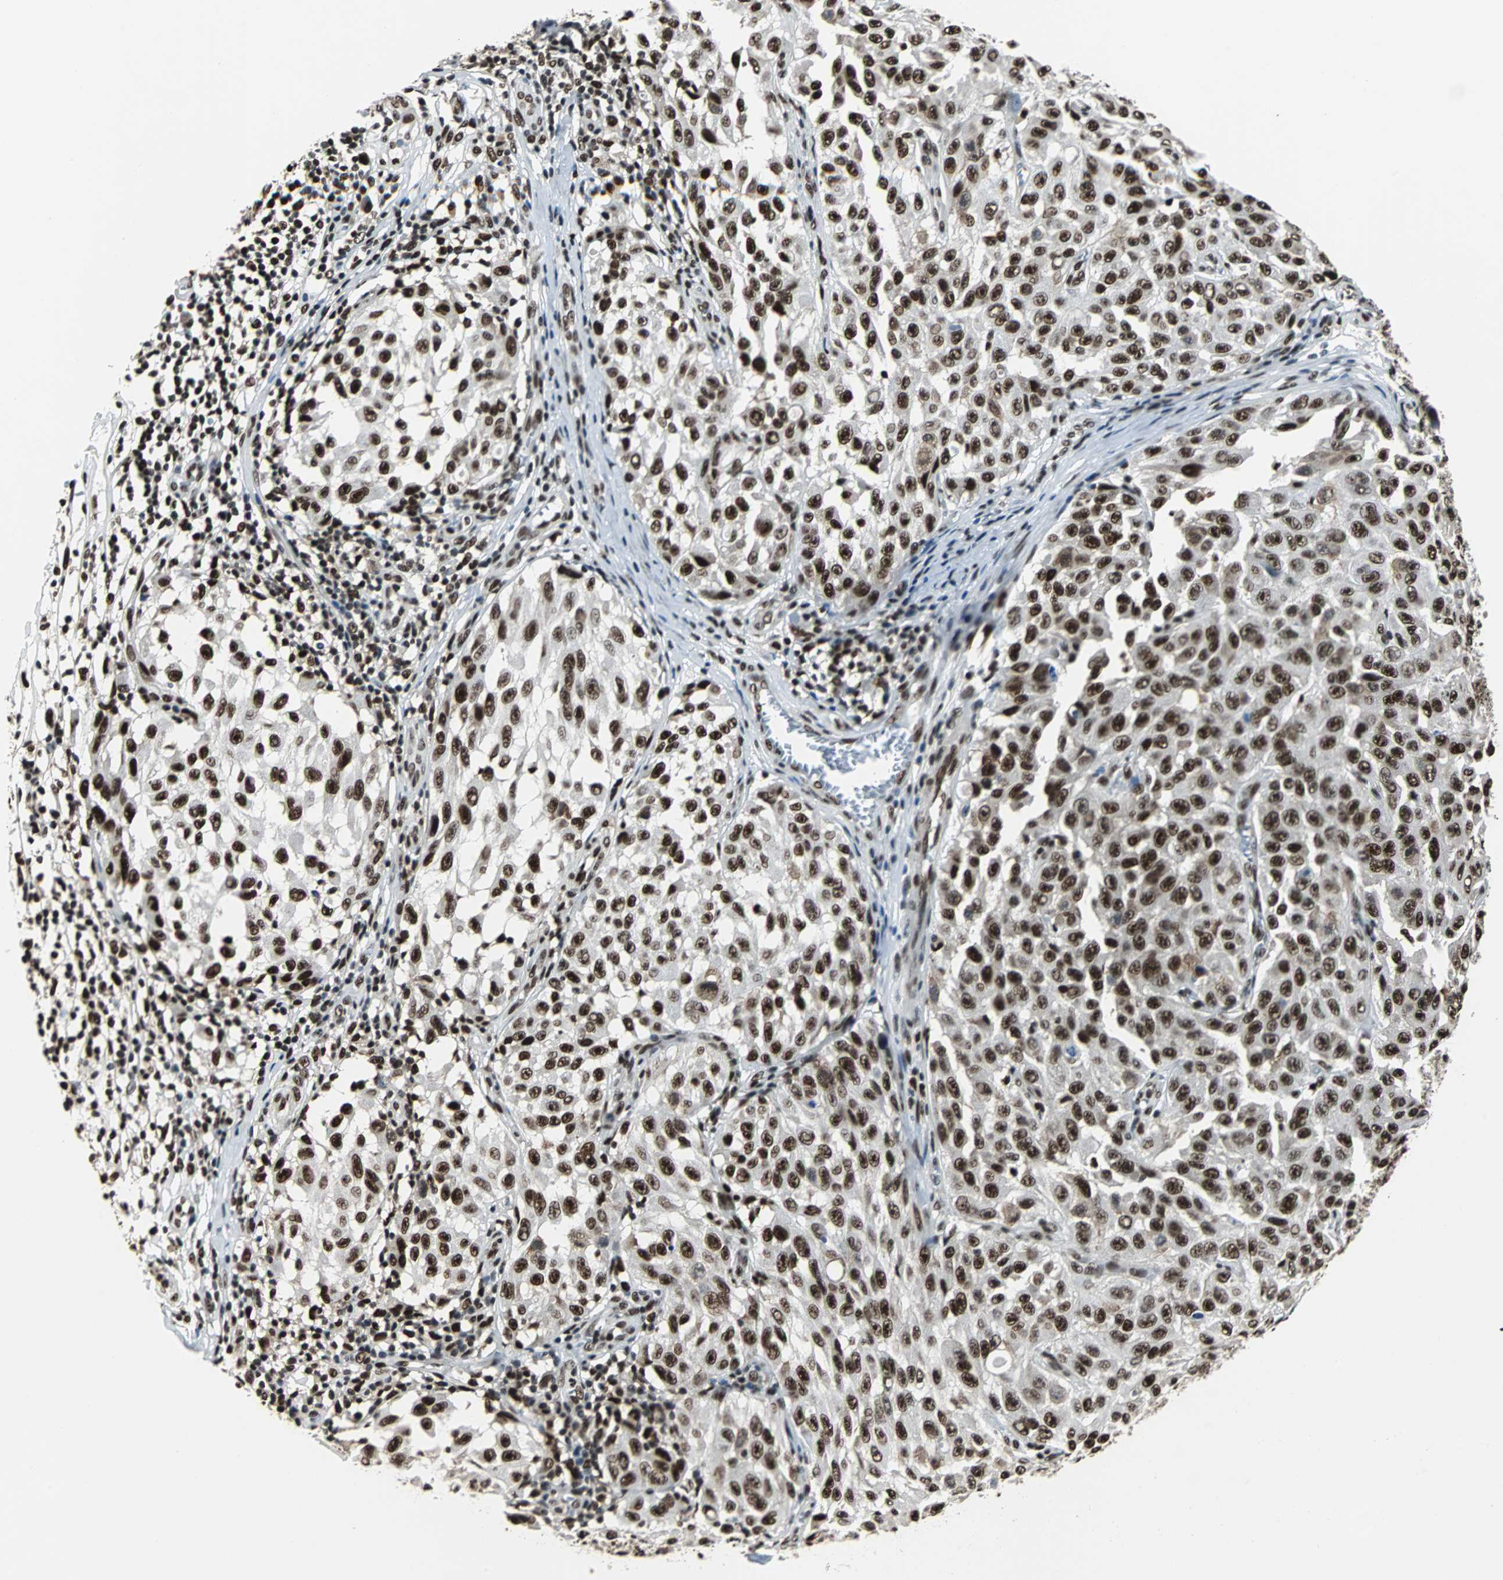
{"staining": {"intensity": "strong", "quantity": ">75%", "location": "nuclear"}, "tissue": "melanoma", "cell_type": "Tumor cells", "image_type": "cancer", "snomed": [{"axis": "morphology", "description": "Malignant melanoma, NOS"}, {"axis": "topography", "description": "Skin"}], "caption": "Brown immunohistochemical staining in human malignant melanoma demonstrates strong nuclear expression in about >75% of tumor cells.", "gene": "XRCC4", "patient": {"sex": "male", "age": 30}}